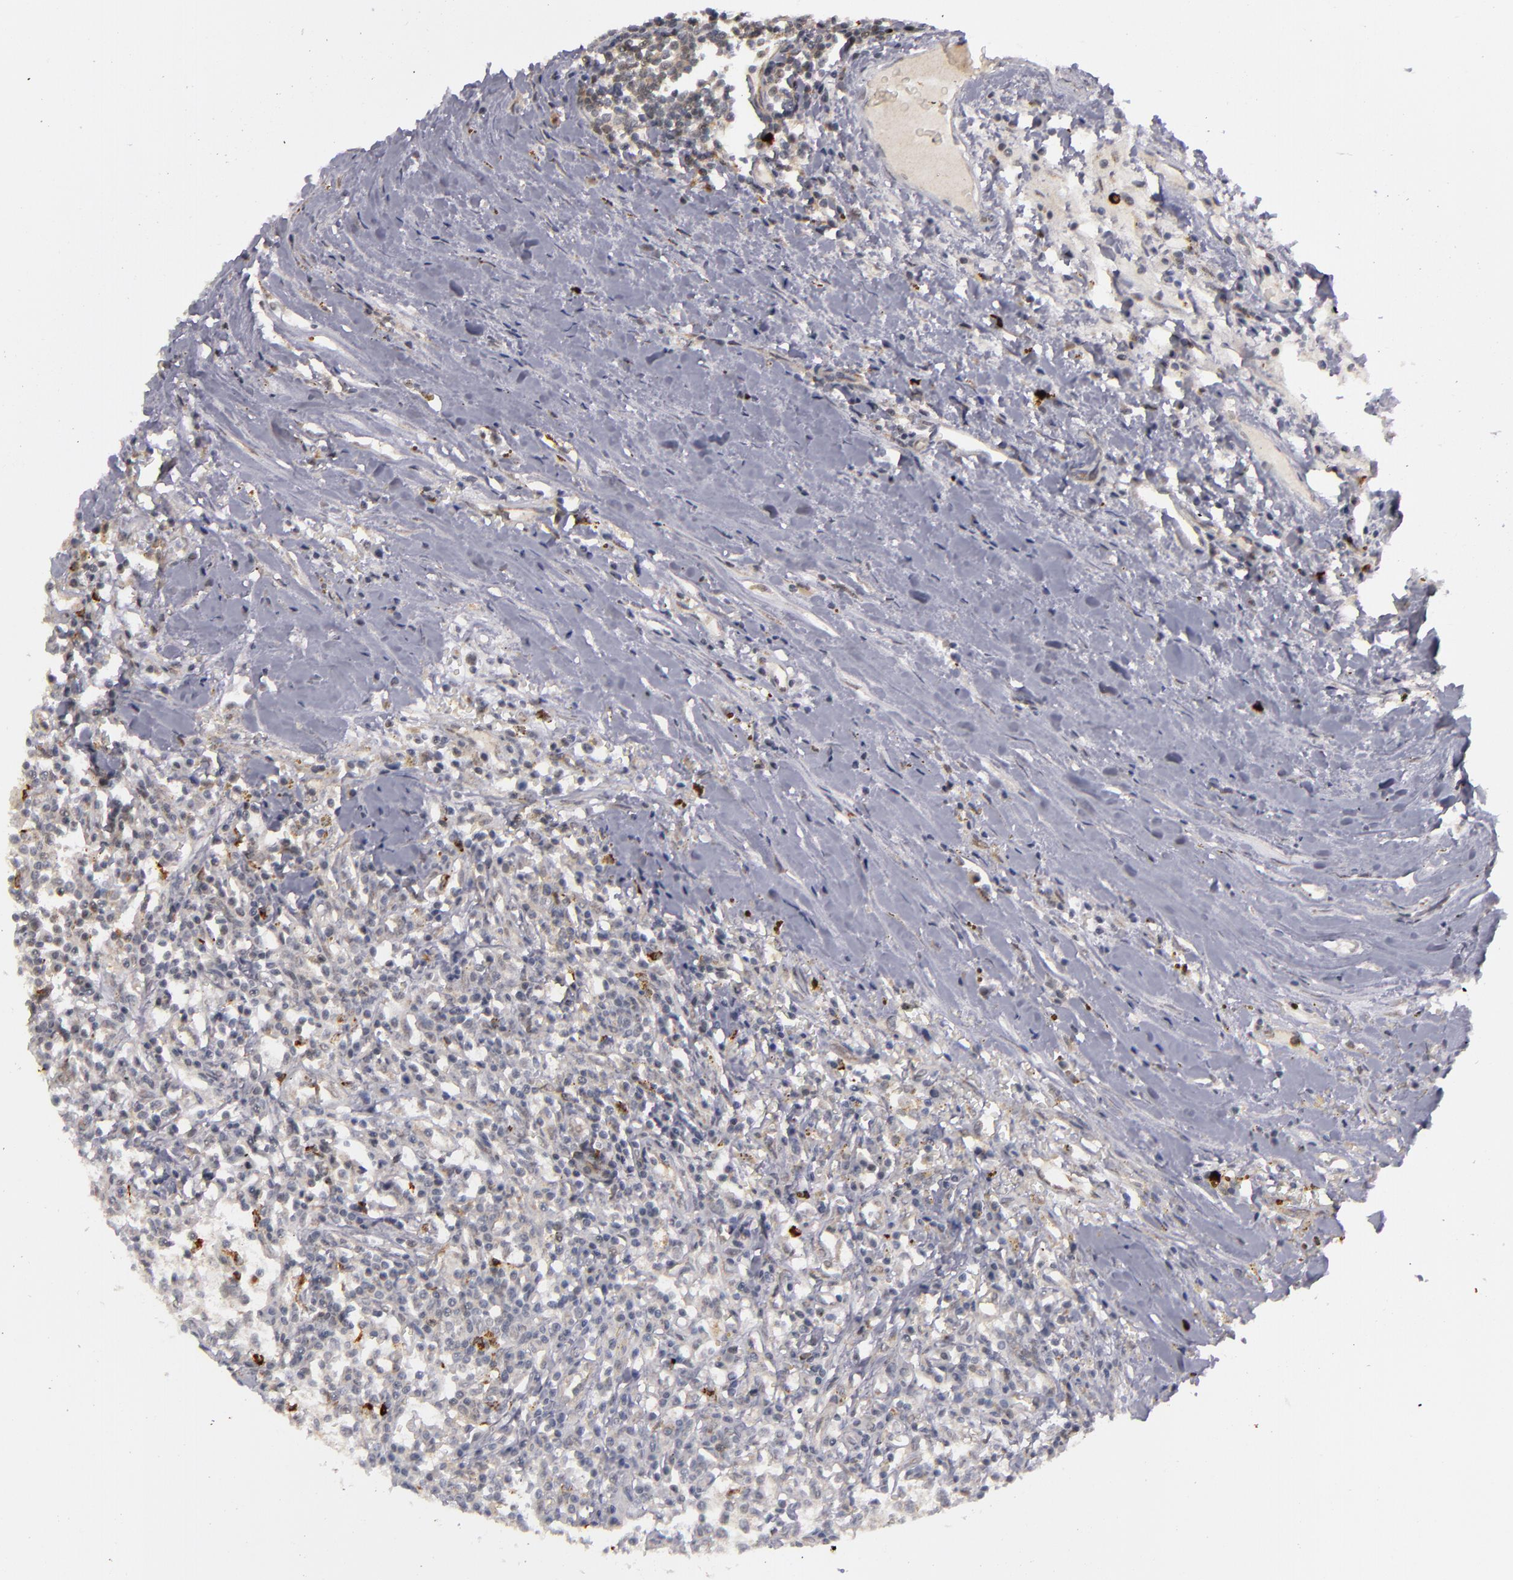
{"staining": {"intensity": "weak", "quantity": ">75%", "location": "cytoplasmic/membranous"}, "tissue": "renal cancer", "cell_type": "Tumor cells", "image_type": "cancer", "snomed": [{"axis": "morphology", "description": "Adenocarcinoma, NOS"}, {"axis": "topography", "description": "Kidney"}], "caption": "Immunohistochemistry (IHC) (DAB) staining of human renal adenocarcinoma reveals weak cytoplasmic/membranous protein positivity in about >75% of tumor cells.", "gene": "STX3", "patient": {"sex": "male", "age": 82}}